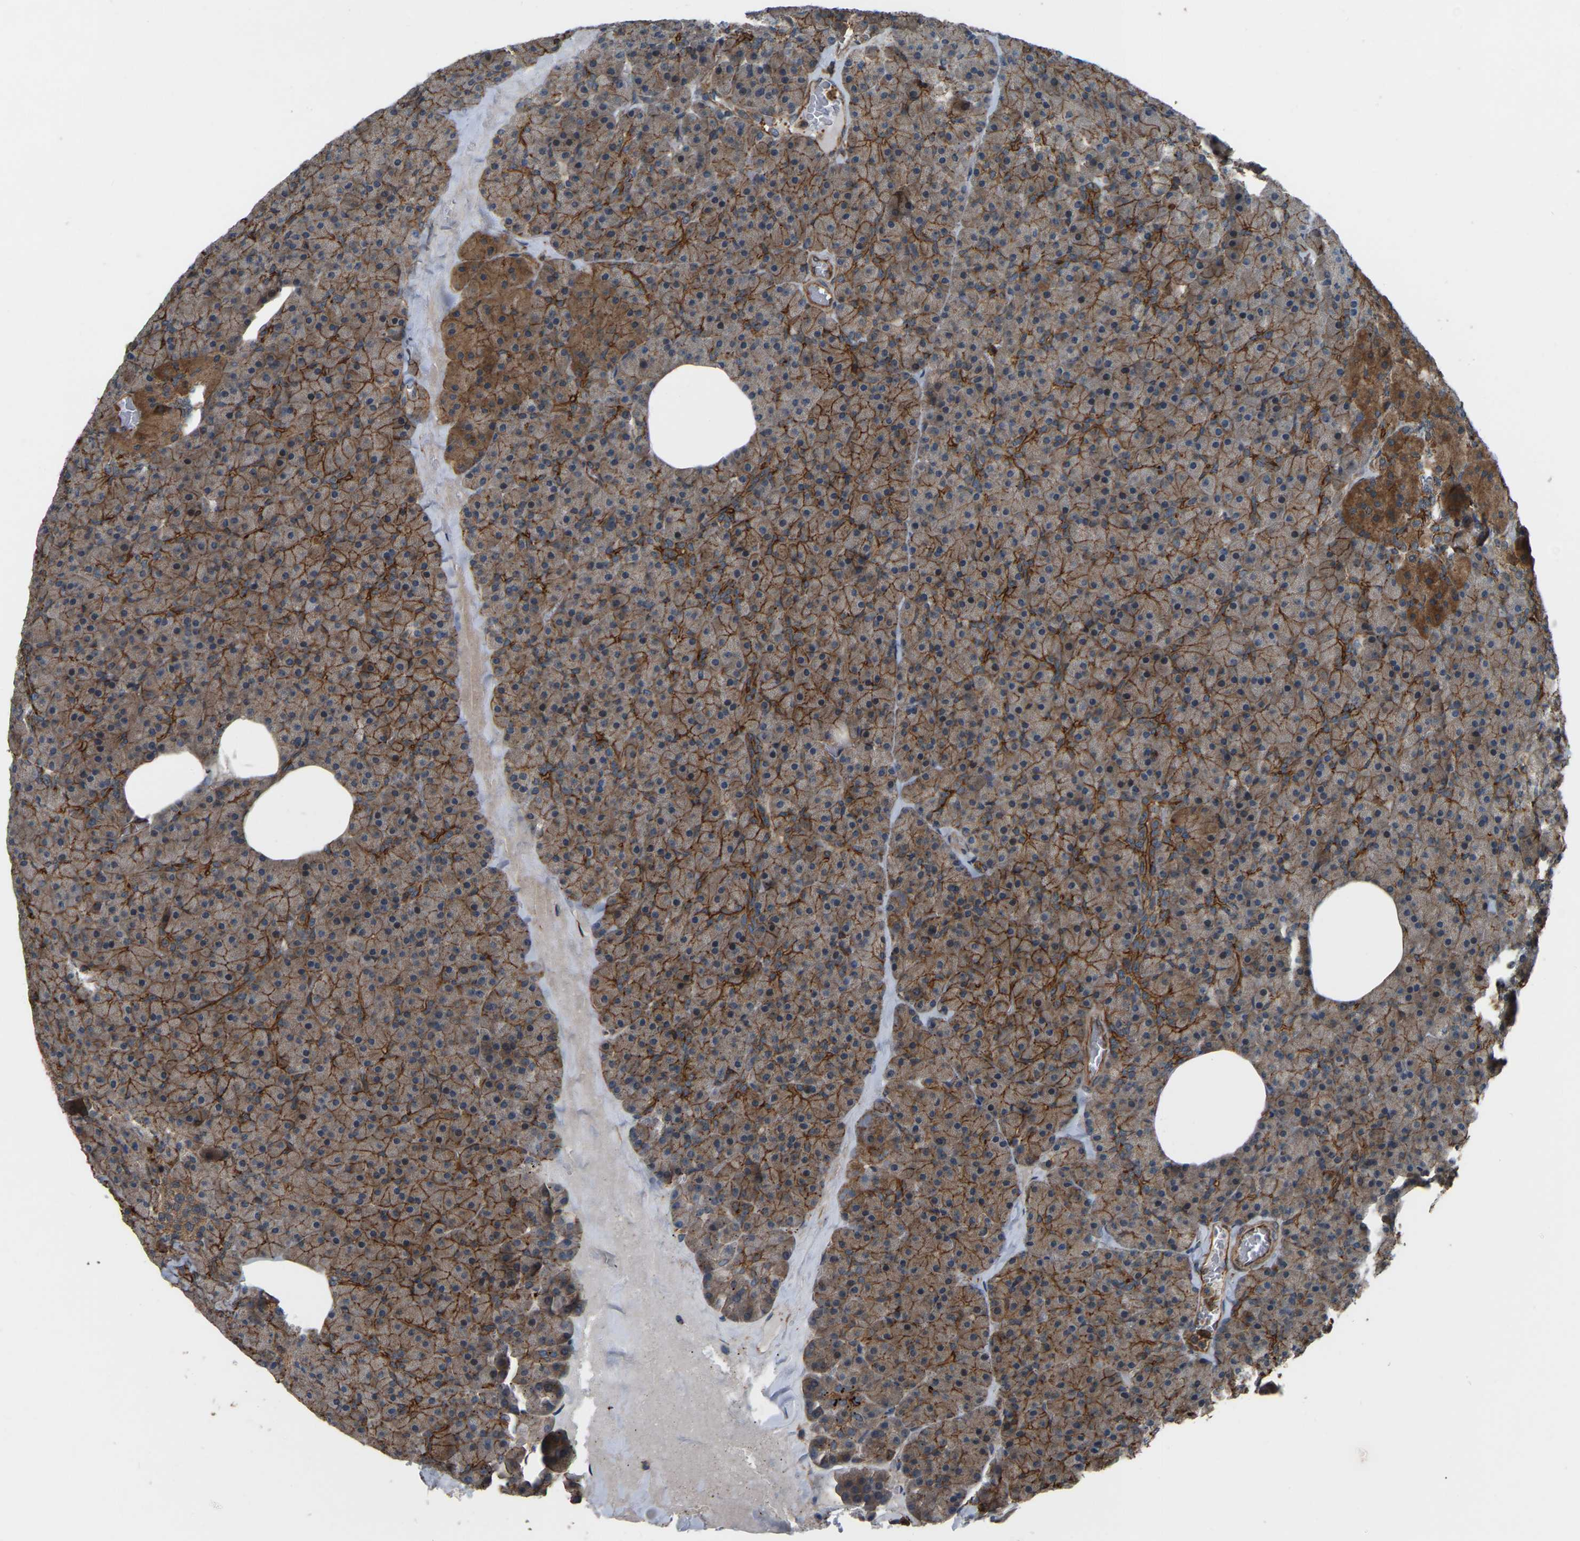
{"staining": {"intensity": "moderate", "quantity": ">75%", "location": "cytoplasmic/membranous"}, "tissue": "pancreas", "cell_type": "Exocrine glandular cells", "image_type": "normal", "snomed": [{"axis": "morphology", "description": "Normal tissue, NOS"}, {"axis": "morphology", "description": "Carcinoid, malignant, NOS"}, {"axis": "topography", "description": "Pancreas"}], "caption": "DAB immunohistochemical staining of unremarkable human pancreas reveals moderate cytoplasmic/membranous protein staining in about >75% of exocrine glandular cells. Nuclei are stained in blue.", "gene": "SAMD9L", "patient": {"sex": "female", "age": 35}}